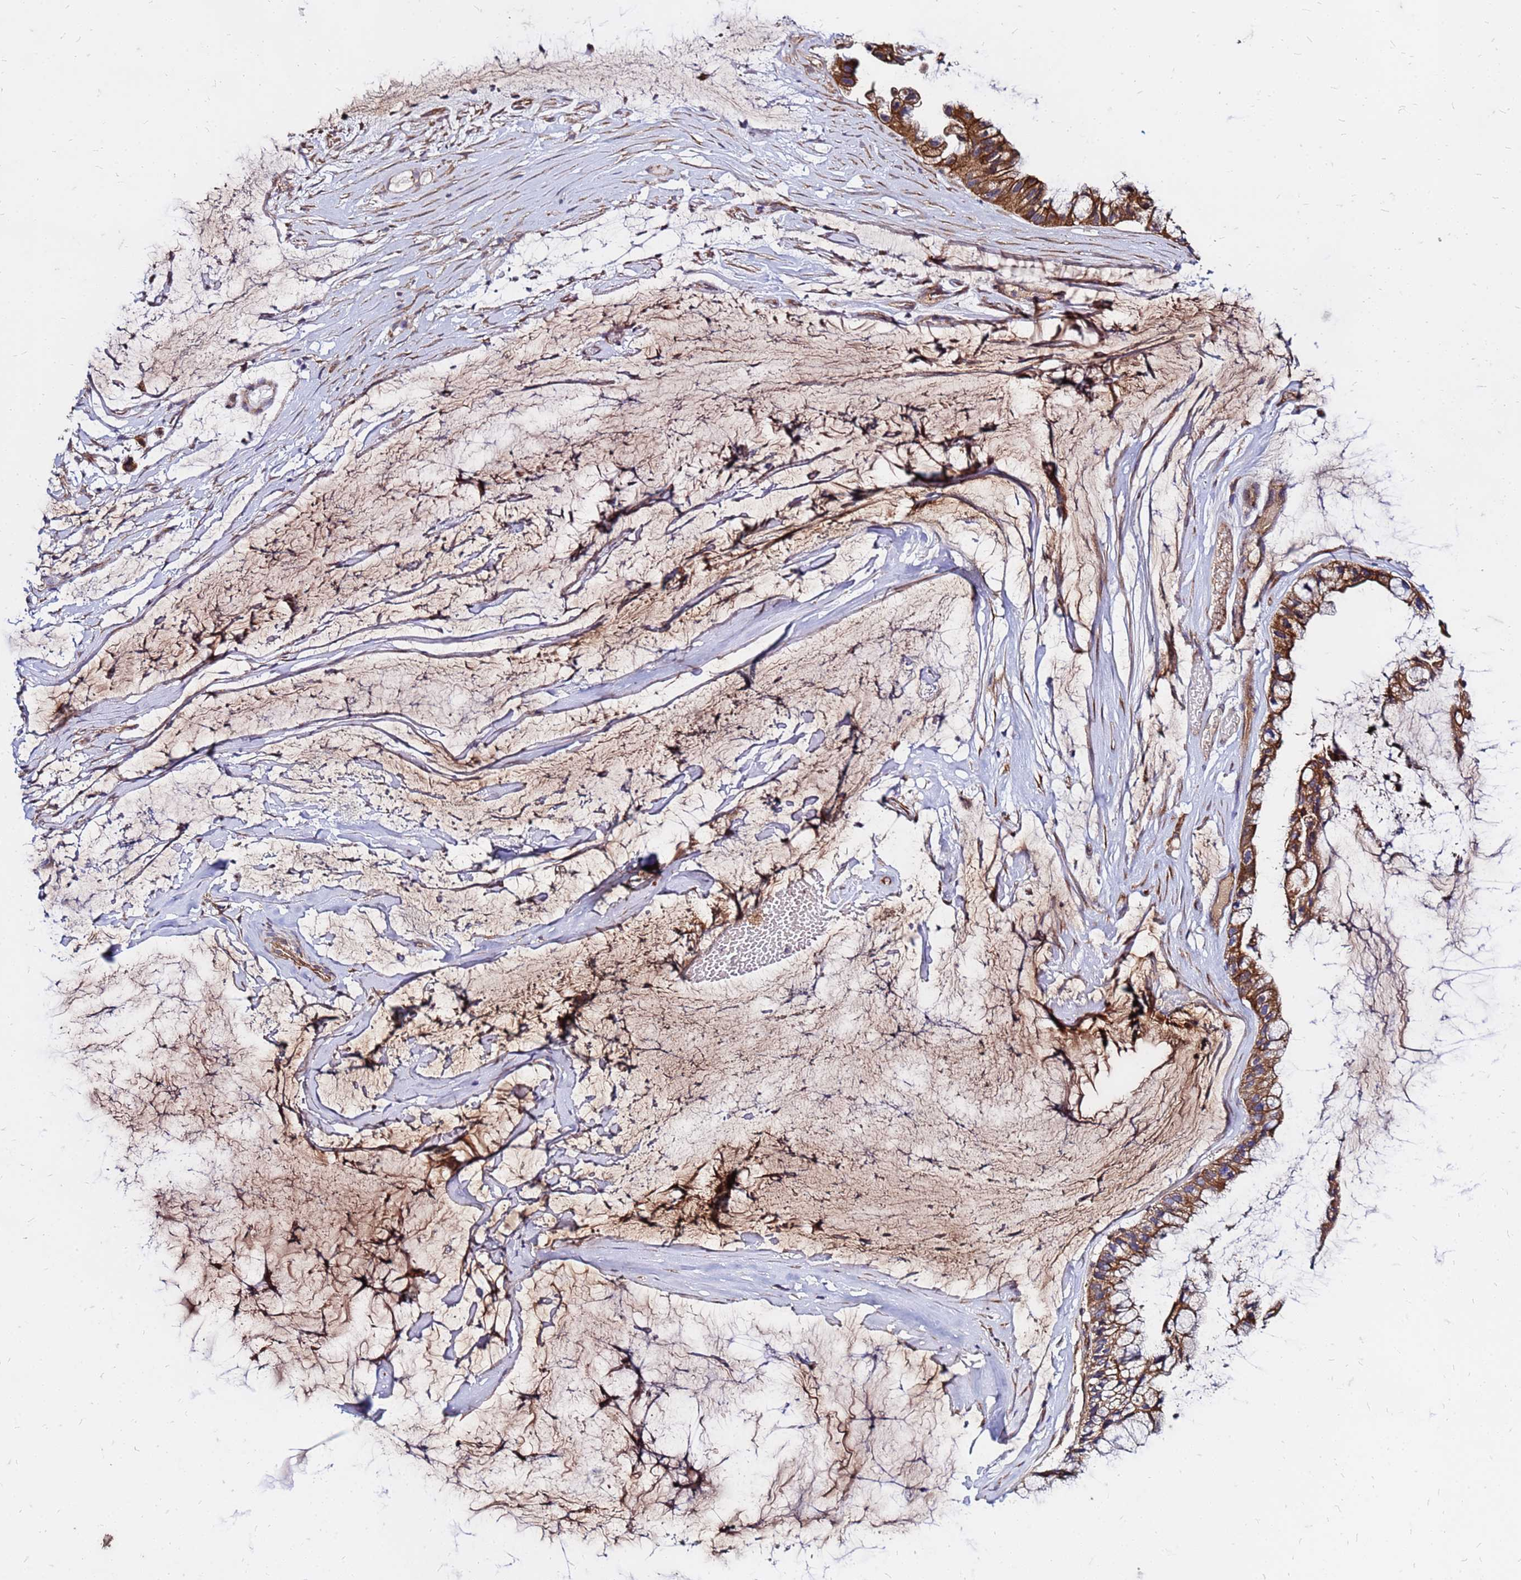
{"staining": {"intensity": "strong", "quantity": ">75%", "location": "cytoplasmic/membranous"}, "tissue": "ovarian cancer", "cell_type": "Tumor cells", "image_type": "cancer", "snomed": [{"axis": "morphology", "description": "Cystadenocarcinoma, mucinous, NOS"}, {"axis": "topography", "description": "Ovary"}], "caption": "Immunohistochemical staining of human mucinous cystadenocarcinoma (ovarian) demonstrates high levels of strong cytoplasmic/membranous expression in about >75% of tumor cells. The staining is performed using DAB (3,3'-diaminobenzidine) brown chromogen to label protein expression. The nuclei are counter-stained blue using hematoxylin.", "gene": "VMO1", "patient": {"sex": "female", "age": 39}}